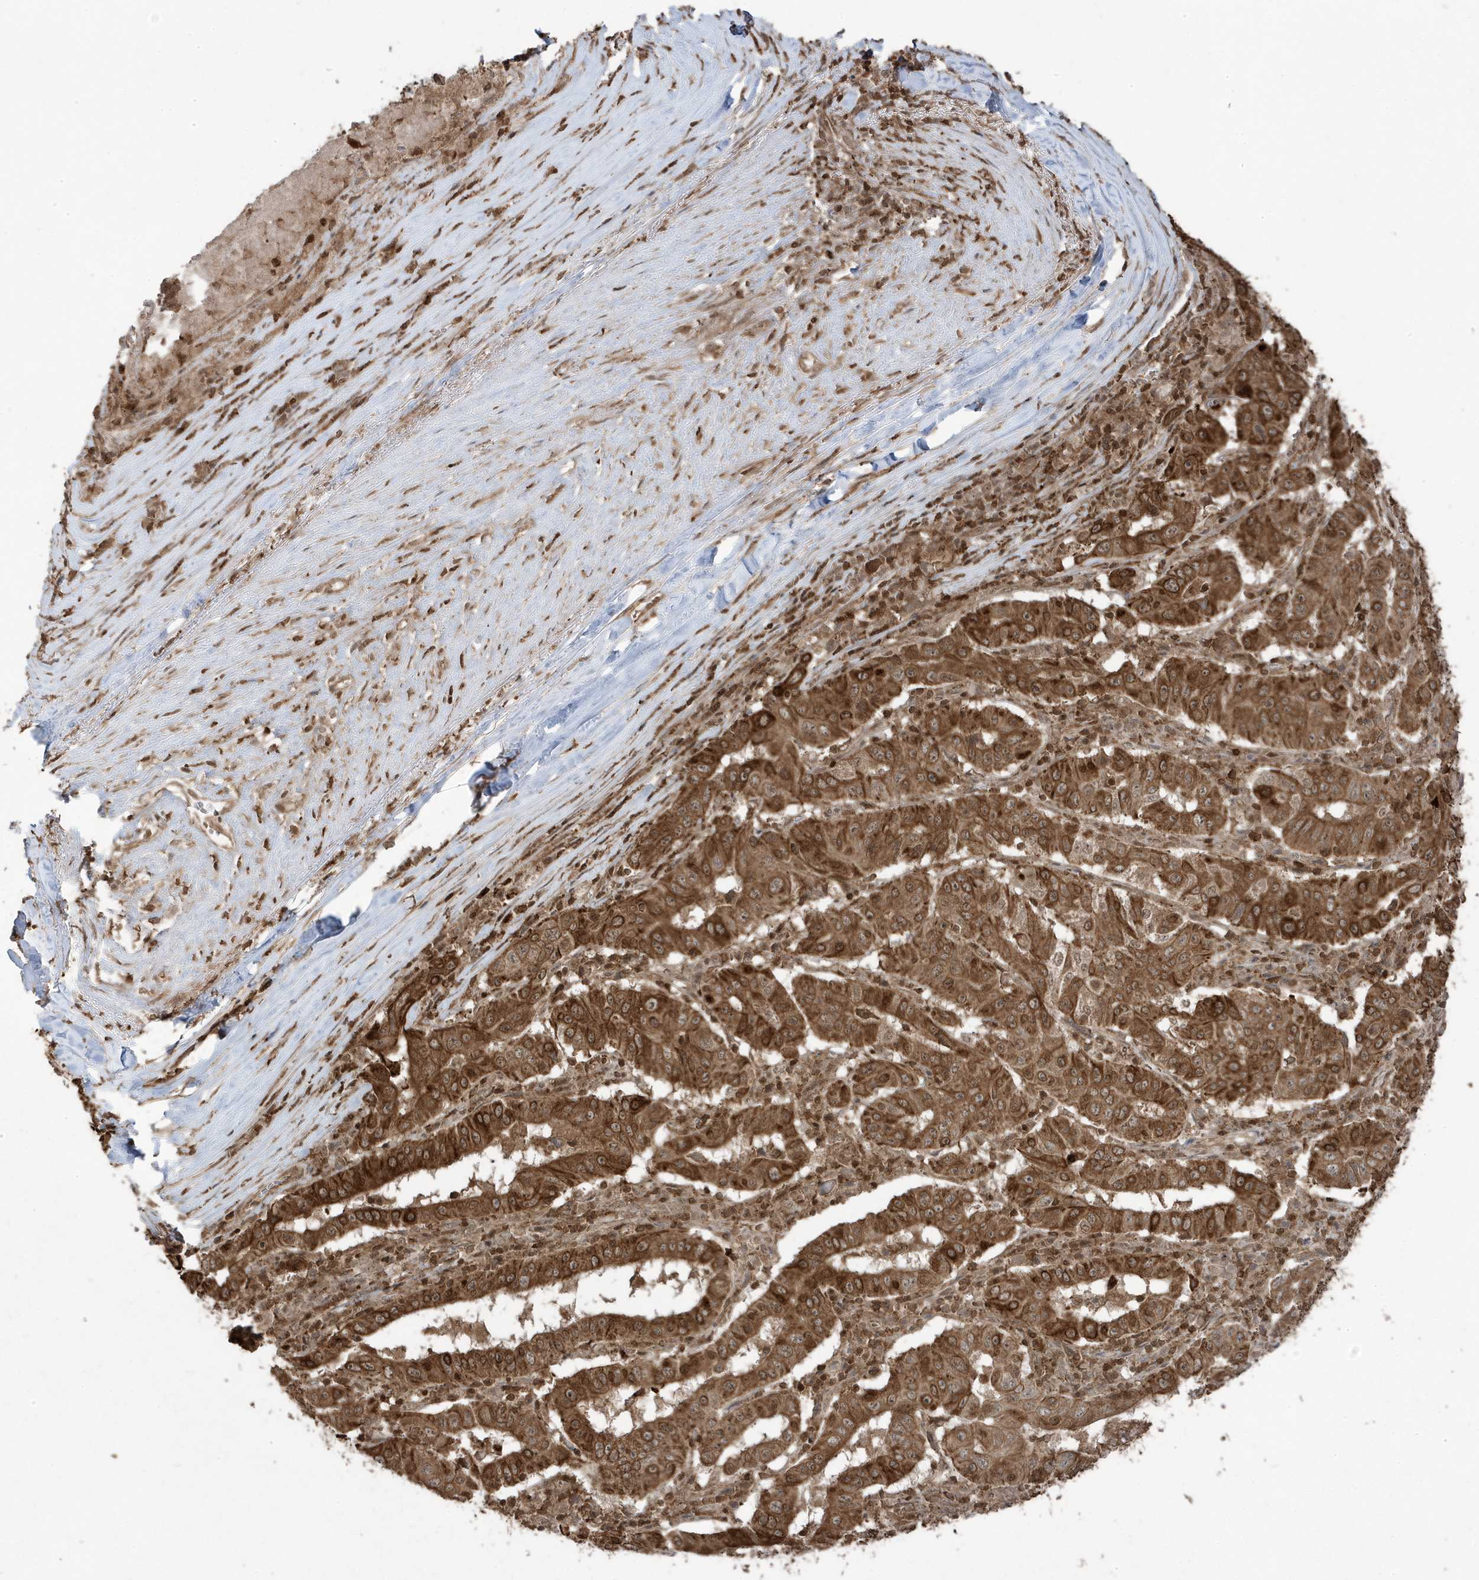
{"staining": {"intensity": "strong", "quantity": ">75%", "location": "cytoplasmic/membranous"}, "tissue": "pancreatic cancer", "cell_type": "Tumor cells", "image_type": "cancer", "snomed": [{"axis": "morphology", "description": "Adenocarcinoma, NOS"}, {"axis": "topography", "description": "Pancreas"}], "caption": "Tumor cells display strong cytoplasmic/membranous positivity in approximately >75% of cells in adenocarcinoma (pancreatic).", "gene": "ASAP1", "patient": {"sex": "male", "age": 63}}